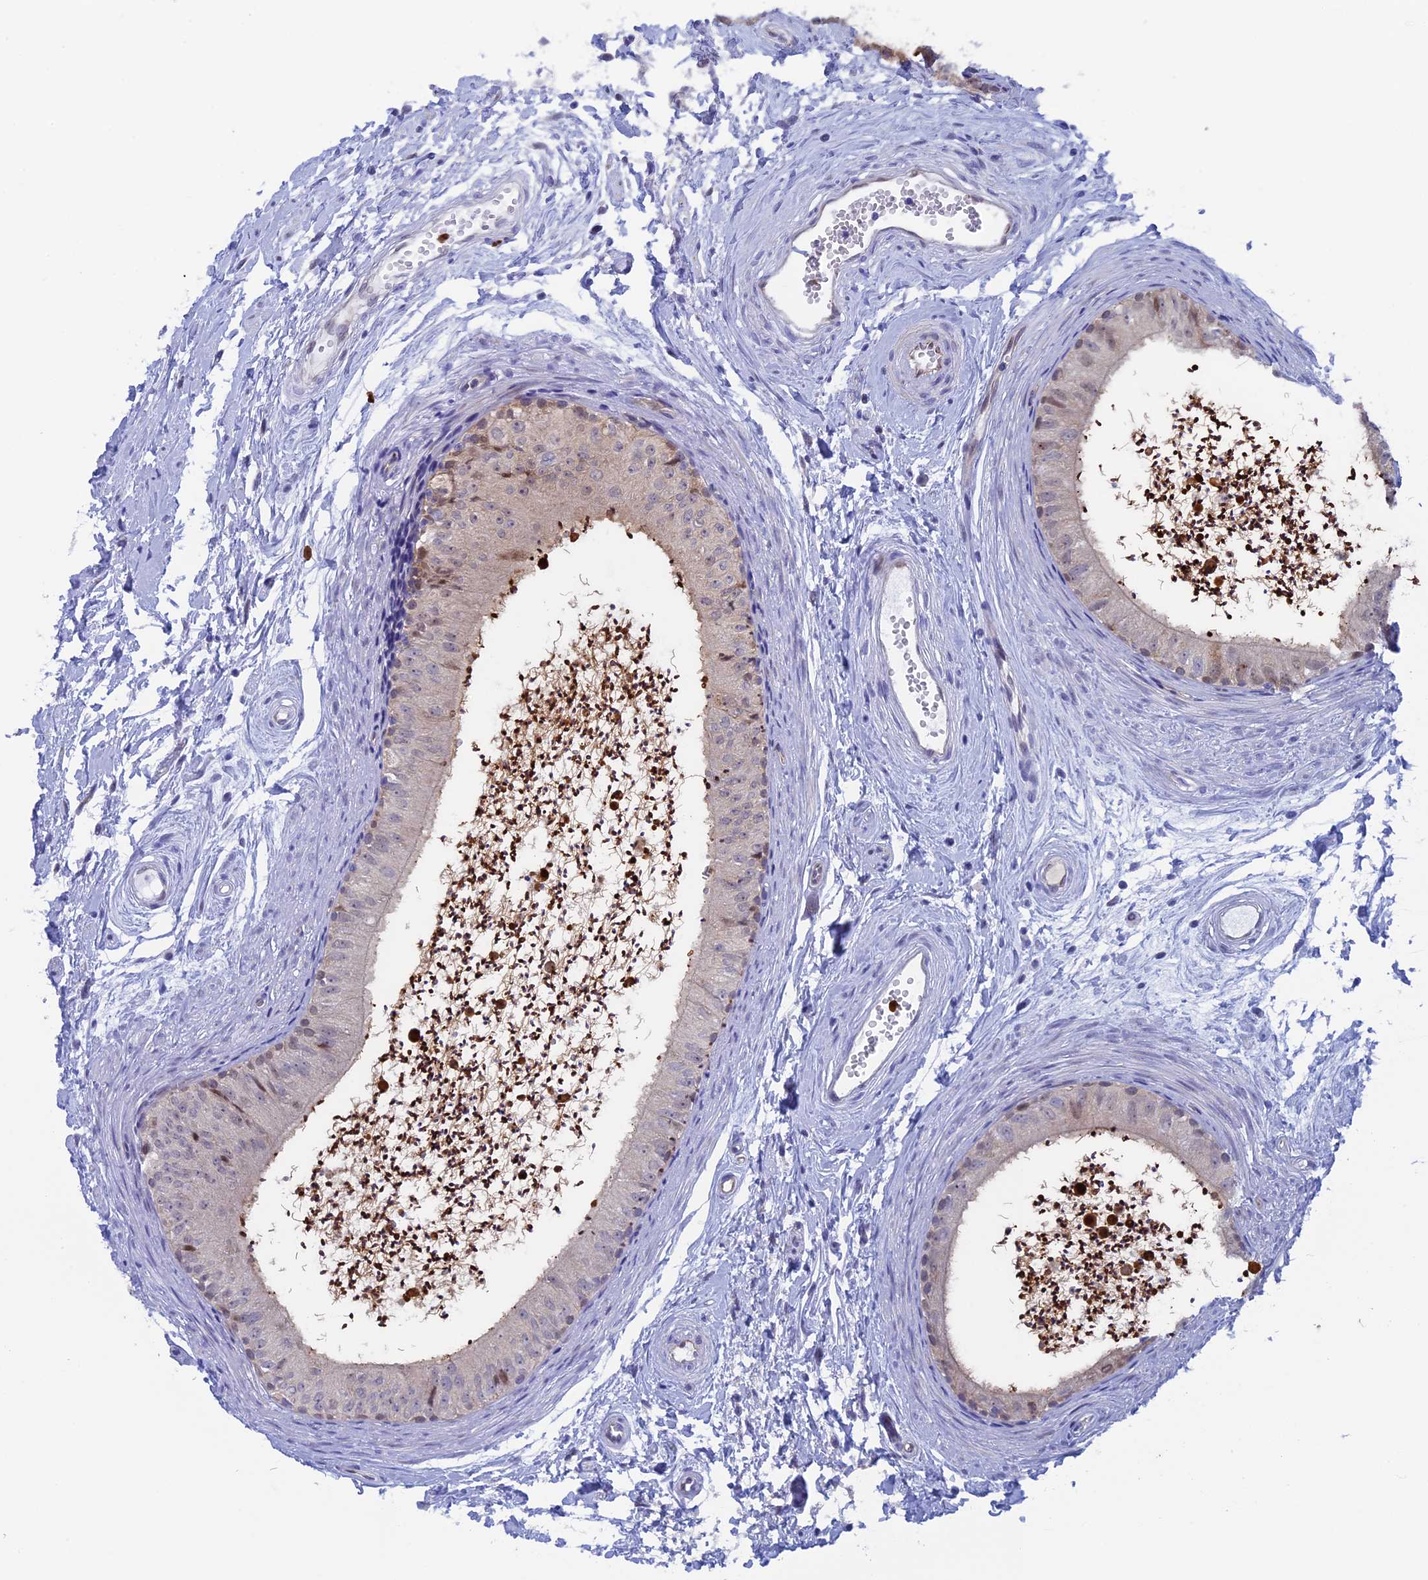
{"staining": {"intensity": "moderate", "quantity": "25%-75%", "location": "cytoplasmic/membranous,nuclear"}, "tissue": "epididymis", "cell_type": "Glandular cells", "image_type": "normal", "snomed": [{"axis": "morphology", "description": "Normal tissue, NOS"}, {"axis": "topography", "description": "Epididymis"}], "caption": "Immunohistochemical staining of normal epididymis reveals moderate cytoplasmic/membranous,nuclear protein staining in approximately 25%-75% of glandular cells. (Stains: DAB in brown, nuclei in blue, Microscopy: brightfield microscopy at high magnification).", "gene": "SLC26A1", "patient": {"sex": "male", "age": 56}}